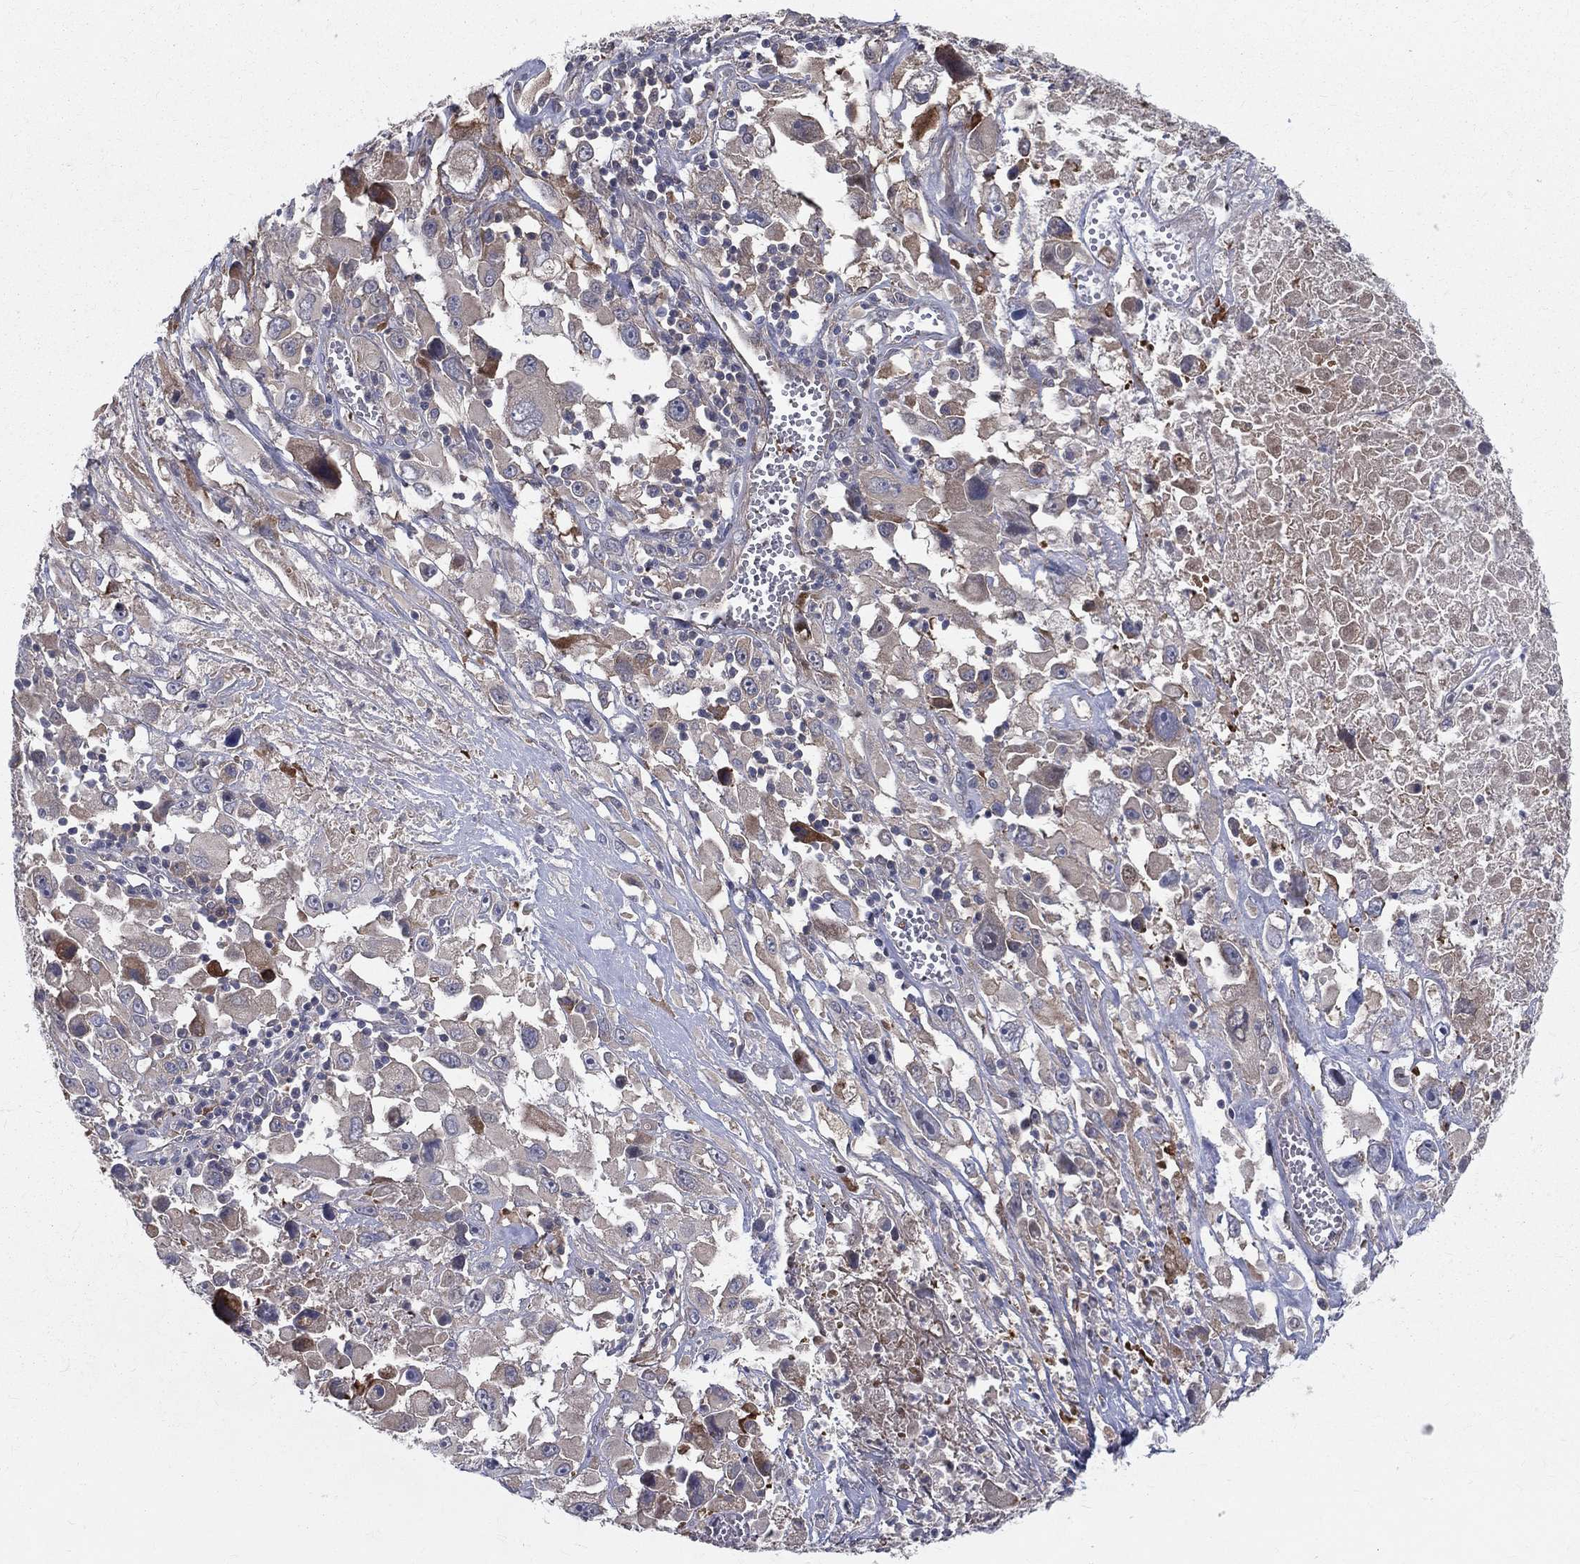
{"staining": {"intensity": "moderate", "quantity": "<25%", "location": "cytoplasmic/membranous"}, "tissue": "melanoma", "cell_type": "Tumor cells", "image_type": "cancer", "snomed": [{"axis": "morphology", "description": "Malignant melanoma, Metastatic site"}, {"axis": "topography", "description": "Soft tissue"}], "caption": "IHC (DAB) staining of malignant melanoma (metastatic site) reveals moderate cytoplasmic/membranous protein positivity in approximately <25% of tumor cells. The staining is performed using DAB brown chromogen to label protein expression. The nuclei are counter-stained blue using hematoxylin.", "gene": "POMZP3", "patient": {"sex": "male", "age": 50}}